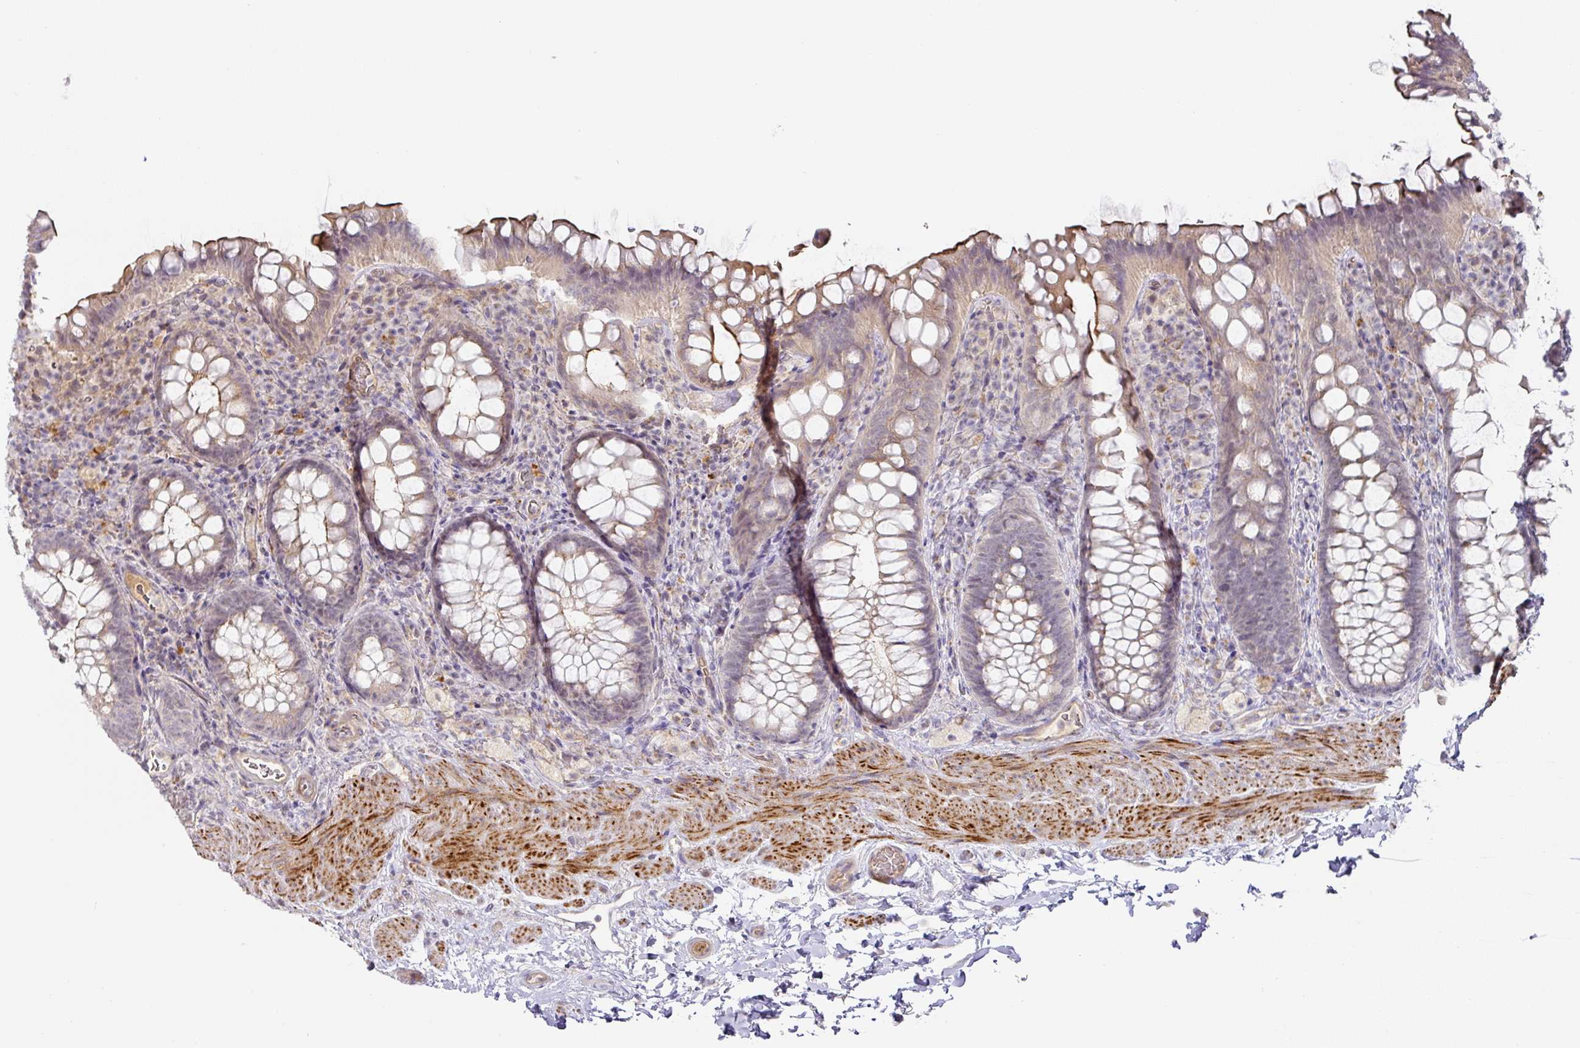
{"staining": {"intensity": "moderate", "quantity": "<25%", "location": "cytoplasmic/membranous"}, "tissue": "rectum", "cell_type": "Glandular cells", "image_type": "normal", "snomed": [{"axis": "morphology", "description": "Normal tissue, NOS"}, {"axis": "topography", "description": "Rectum"}], "caption": "About <25% of glandular cells in normal human rectum demonstrate moderate cytoplasmic/membranous protein staining as visualized by brown immunohistochemical staining.", "gene": "TARM1", "patient": {"sex": "female", "age": 69}}